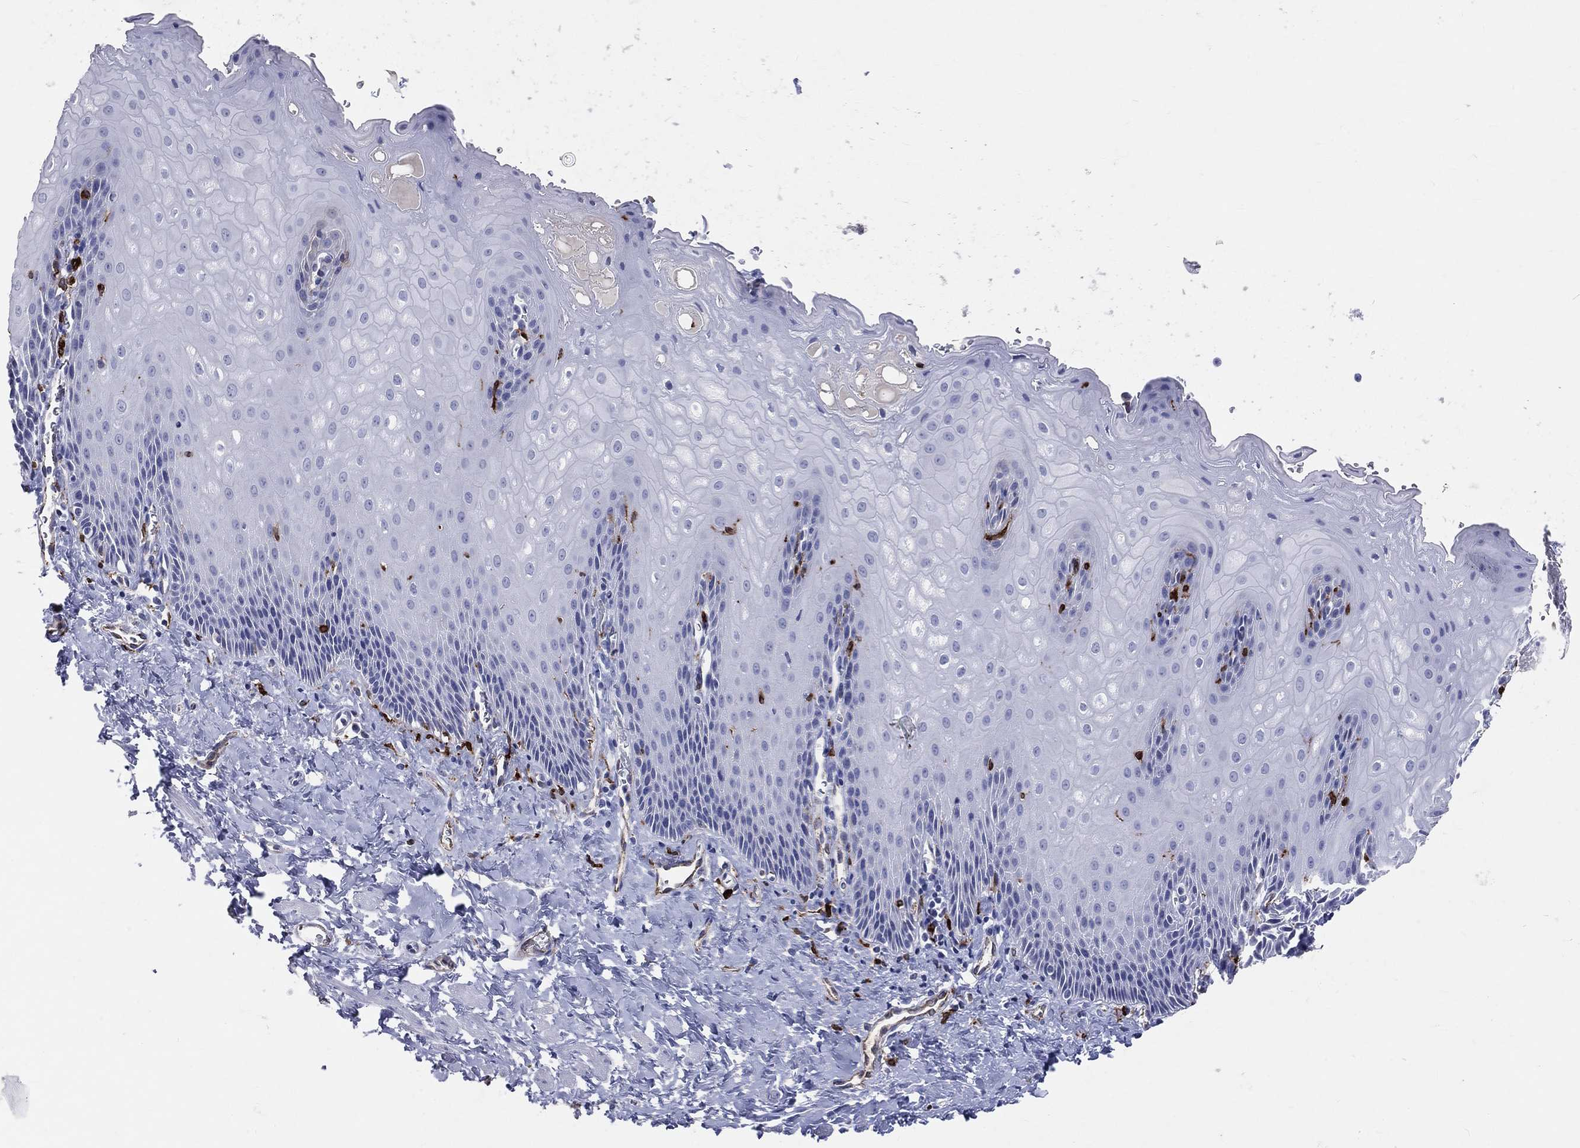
{"staining": {"intensity": "negative", "quantity": "none", "location": "none"}, "tissue": "esophagus", "cell_type": "Squamous epithelial cells", "image_type": "normal", "snomed": [{"axis": "morphology", "description": "Normal tissue, NOS"}, {"axis": "topography", "description": "Esophagus"}], "caption": "The photomicrograph exhibits no staining of squamous epithelial cells in normal esophagus. (Immunohistochemistry (ihc), brightfield microscopy, high magnification).", "gene": "CD74", "patient": {"sex": "male", "age": 64}}